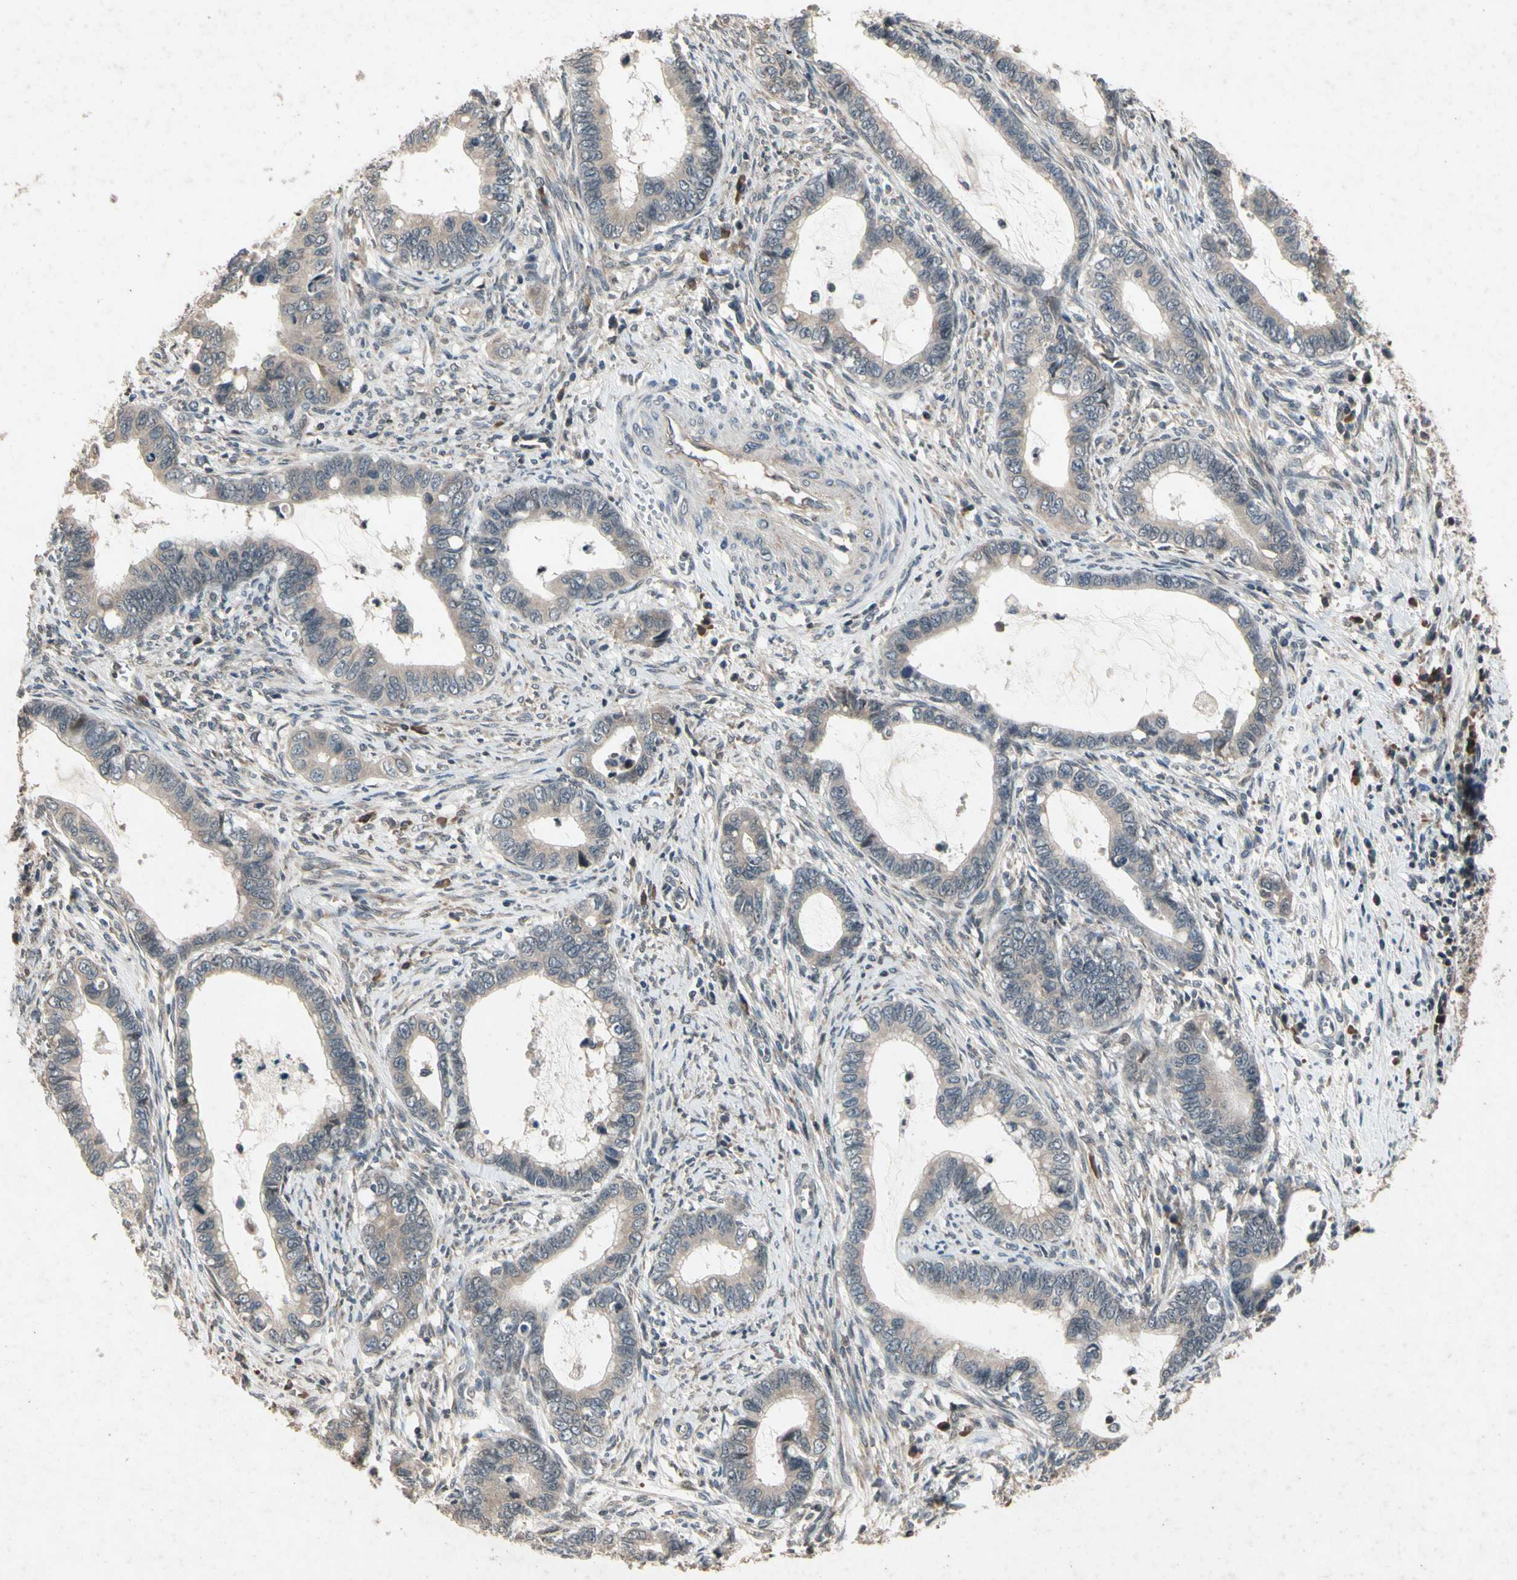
{"staining": {"intensity": "weak", "quantity": ">75%", "location": "cytoplasmic/membranous"}, "tissue": "cervical cancer", "cell_type": "Tumor cells", "image_type": "cancer", "snomed": [{"axis": "morphology", "description": "Adenocarcinoma, NOS"}, {"axis": "topography", "description": "Cervix"}], "caption": "Cervical adenocarcinoma tissue reveals weak cytoplasmic/membranous expression in approximately >75% of tumor cells", "gene": "DPY19L3", "patient": {"sex": "female", "age": 44}}